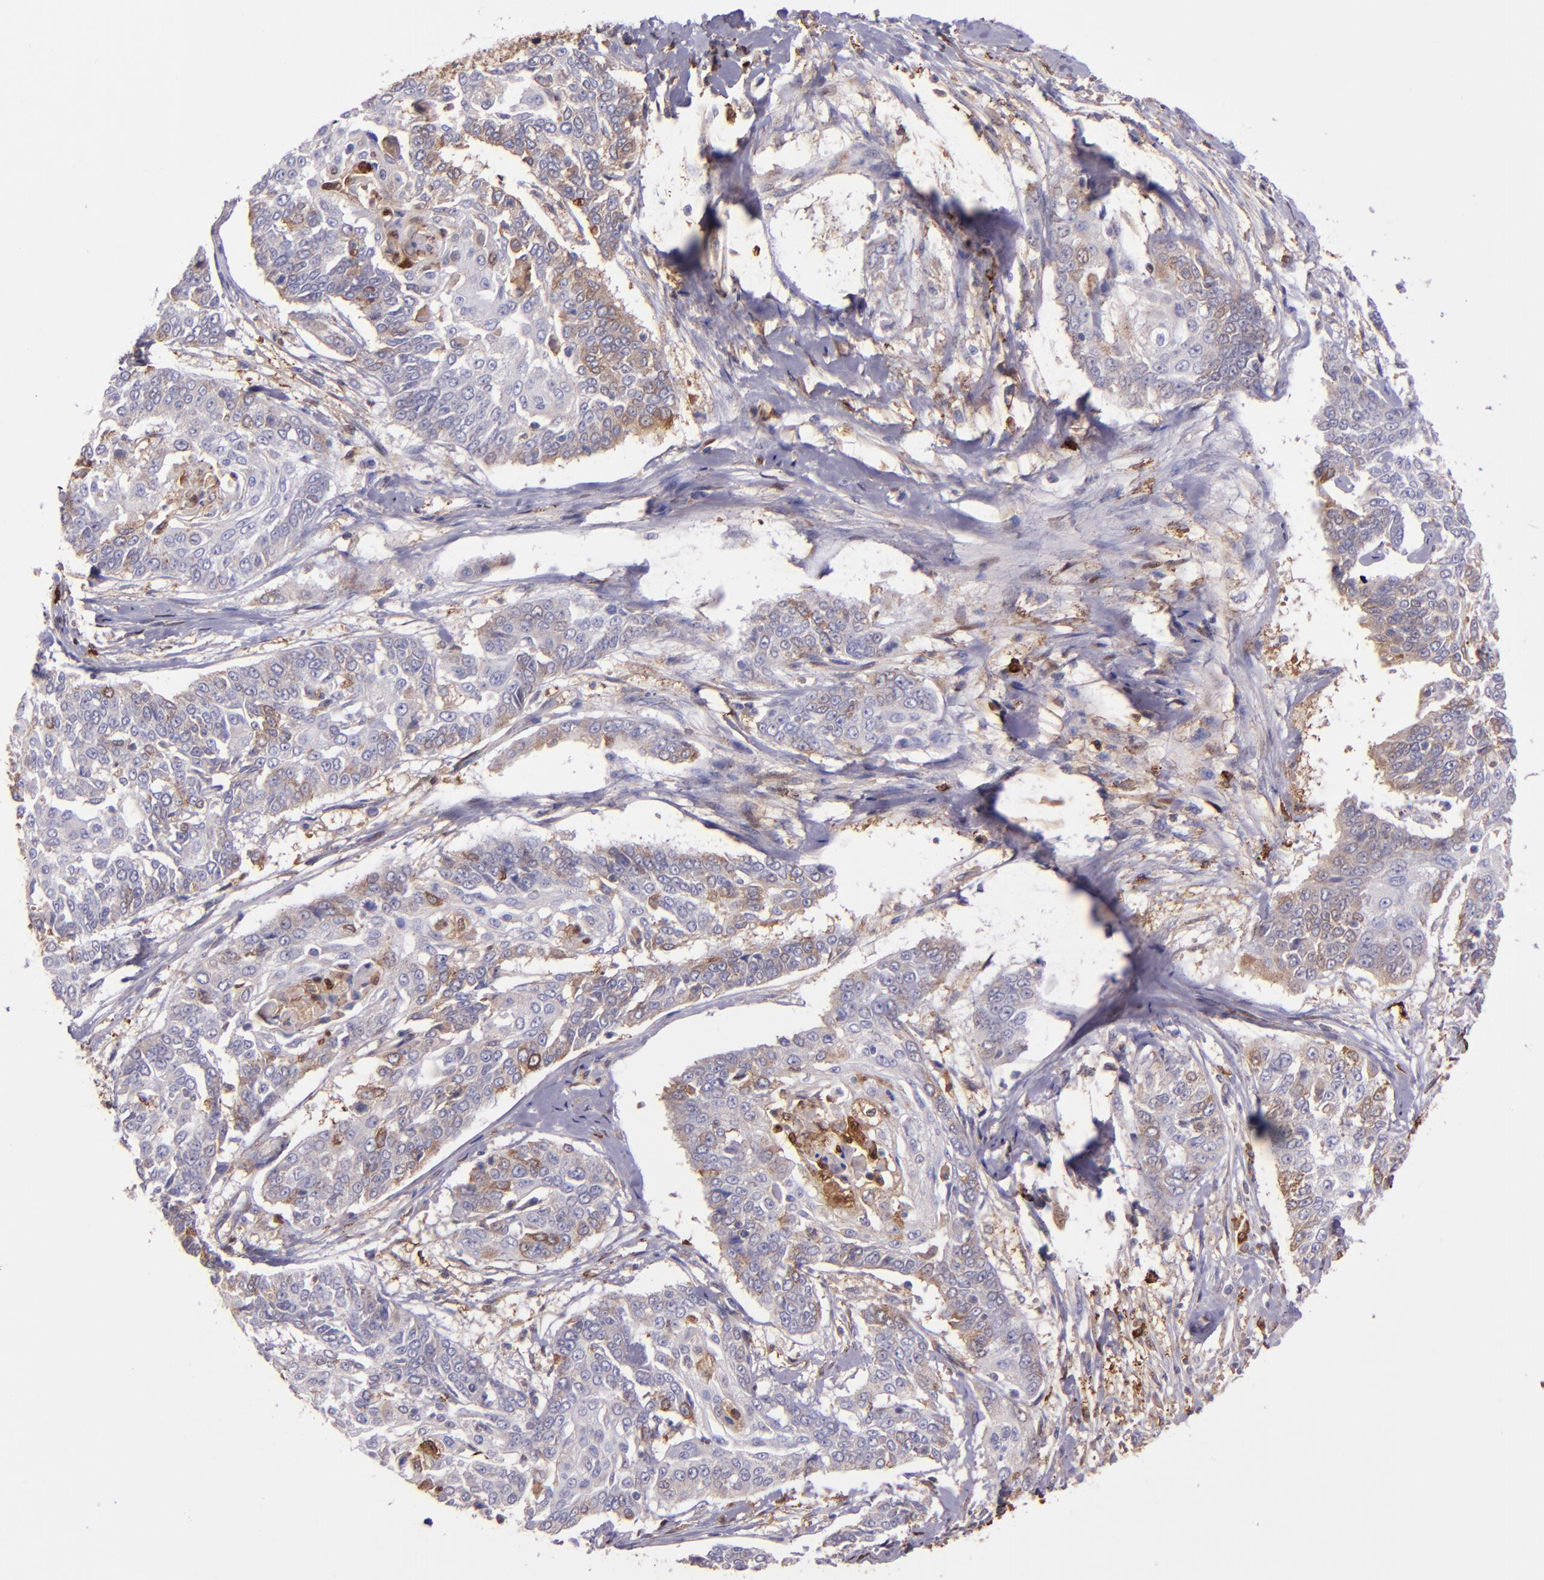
{"staining": {"intensity": "weak", "quantity": "<25%", "location": "cytoplasmic/membranous"}, "tissue": "cervical cancer", "cell_type": "Tumor cells", "image_type": "cancer", "snomed": [{"axis": "morphology", "description": "Squamous cell carcinoma, NOS"}, {"axis": "topography", "description": "Cervix"}], "caption": "High magnification brightfield microscopy of cervical squamous cell carcinoma stained with DAB (brown) and counterstained with hematoxylin (blue): tumor cells show no significant positivity. The staining was performed using DAB (3,3'-diaminobenzidine) to visualize the protein expression in brown, while the nuclei were stained in blue with hematoxylin (Magnification: 20x).", "gene": "WASHC1", "patient": {"sex": "female", "age": 64}}